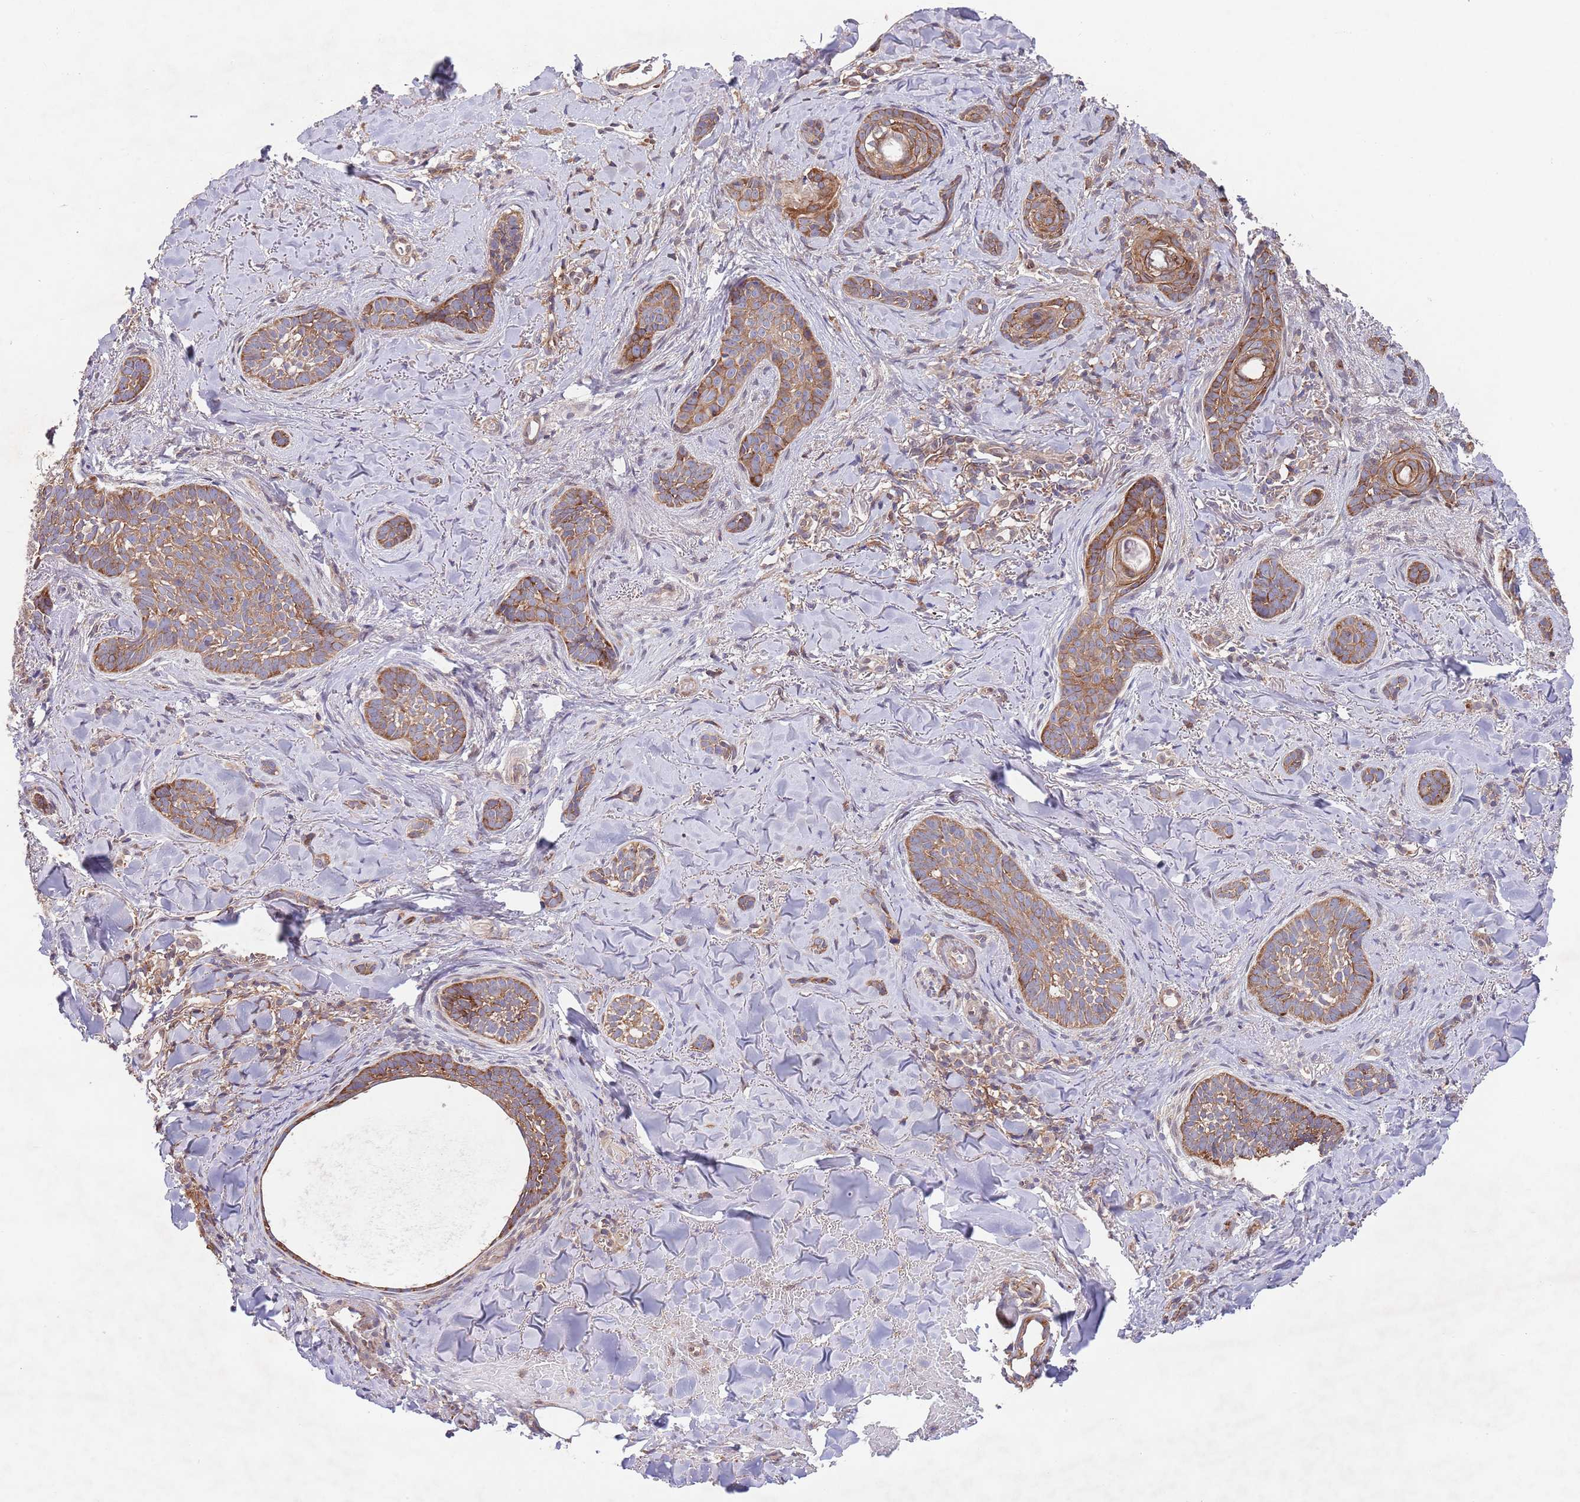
{"staining": {"intensity": "moderate", "quantity": ">75%", "location": "cytoplasmic/membranous"}, "tissue": "skin cancer", "cell_type": "Tumor cells", "image_type": "cancer", "snomed": [{"axis": "morphology", "description": "Basal cell carcinoma"}, {"axis": "topography", "description": "Skin"}], "caption": "Moderate cytoplasmic/membranous staining for a protein is appreciated in approximately >75% of tumor cells of skin basal cell carcinoma using IHC.", "gene": "RNF19B", "patient": {"sex": "female", "age": 55}}